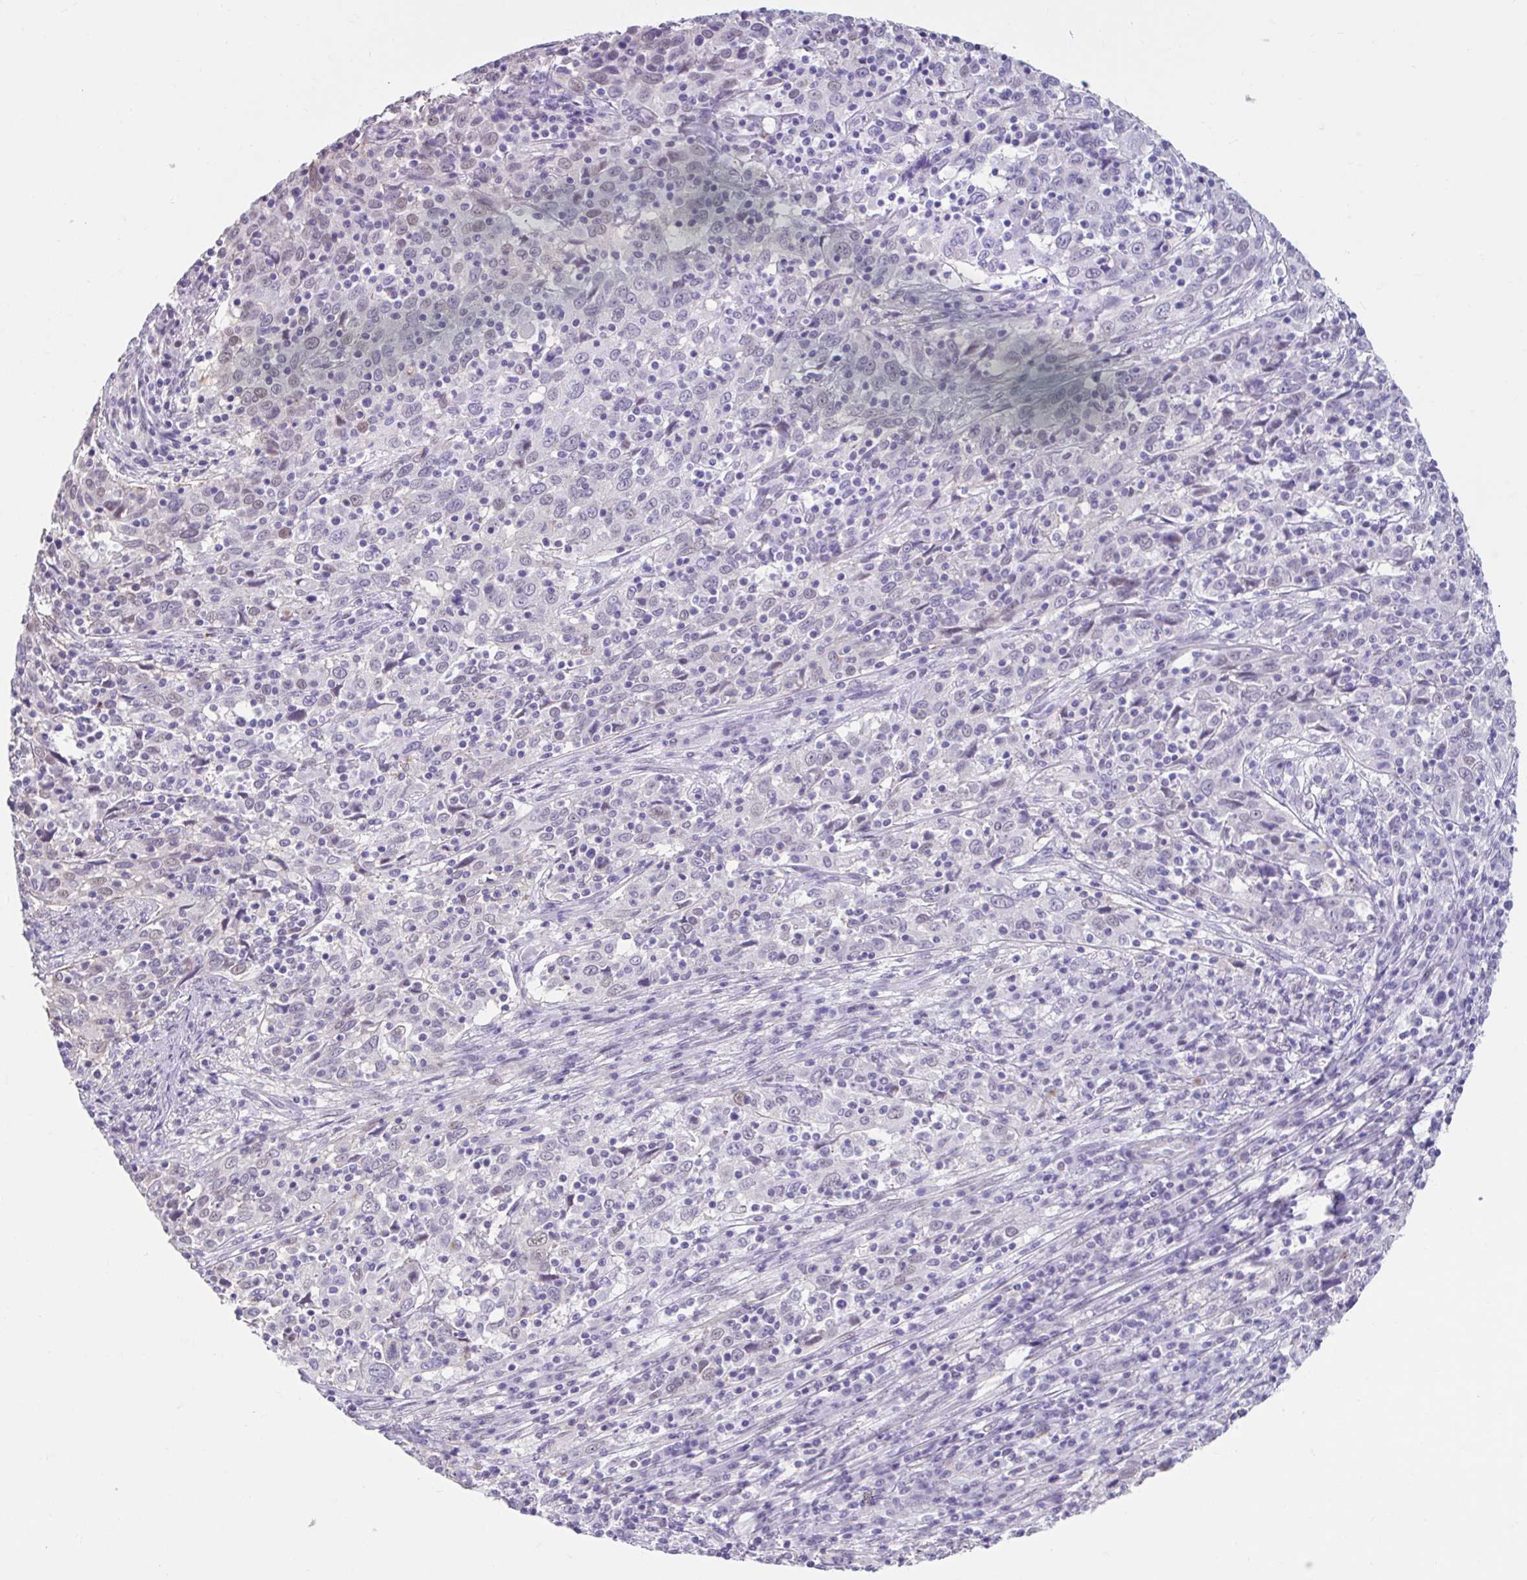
{"staining": {"intensity": "negative", "quantity": "none", "location": "none"}, "tissue": "cervical cancer", "cell_type": "Tumor cells", "image_type": "cancer", "snomed": [{"axis": "morphology", "description": "Squamous cell carcinoma, NOS"}, {"axis": "topography", "description": "Cervix"}], "caption": "This is an IHC histopathology image of cervical cancer. There is no positivity in tumor cells.", "gene": "DCAF17", "patient": {"sex": "female", "age": 46}}